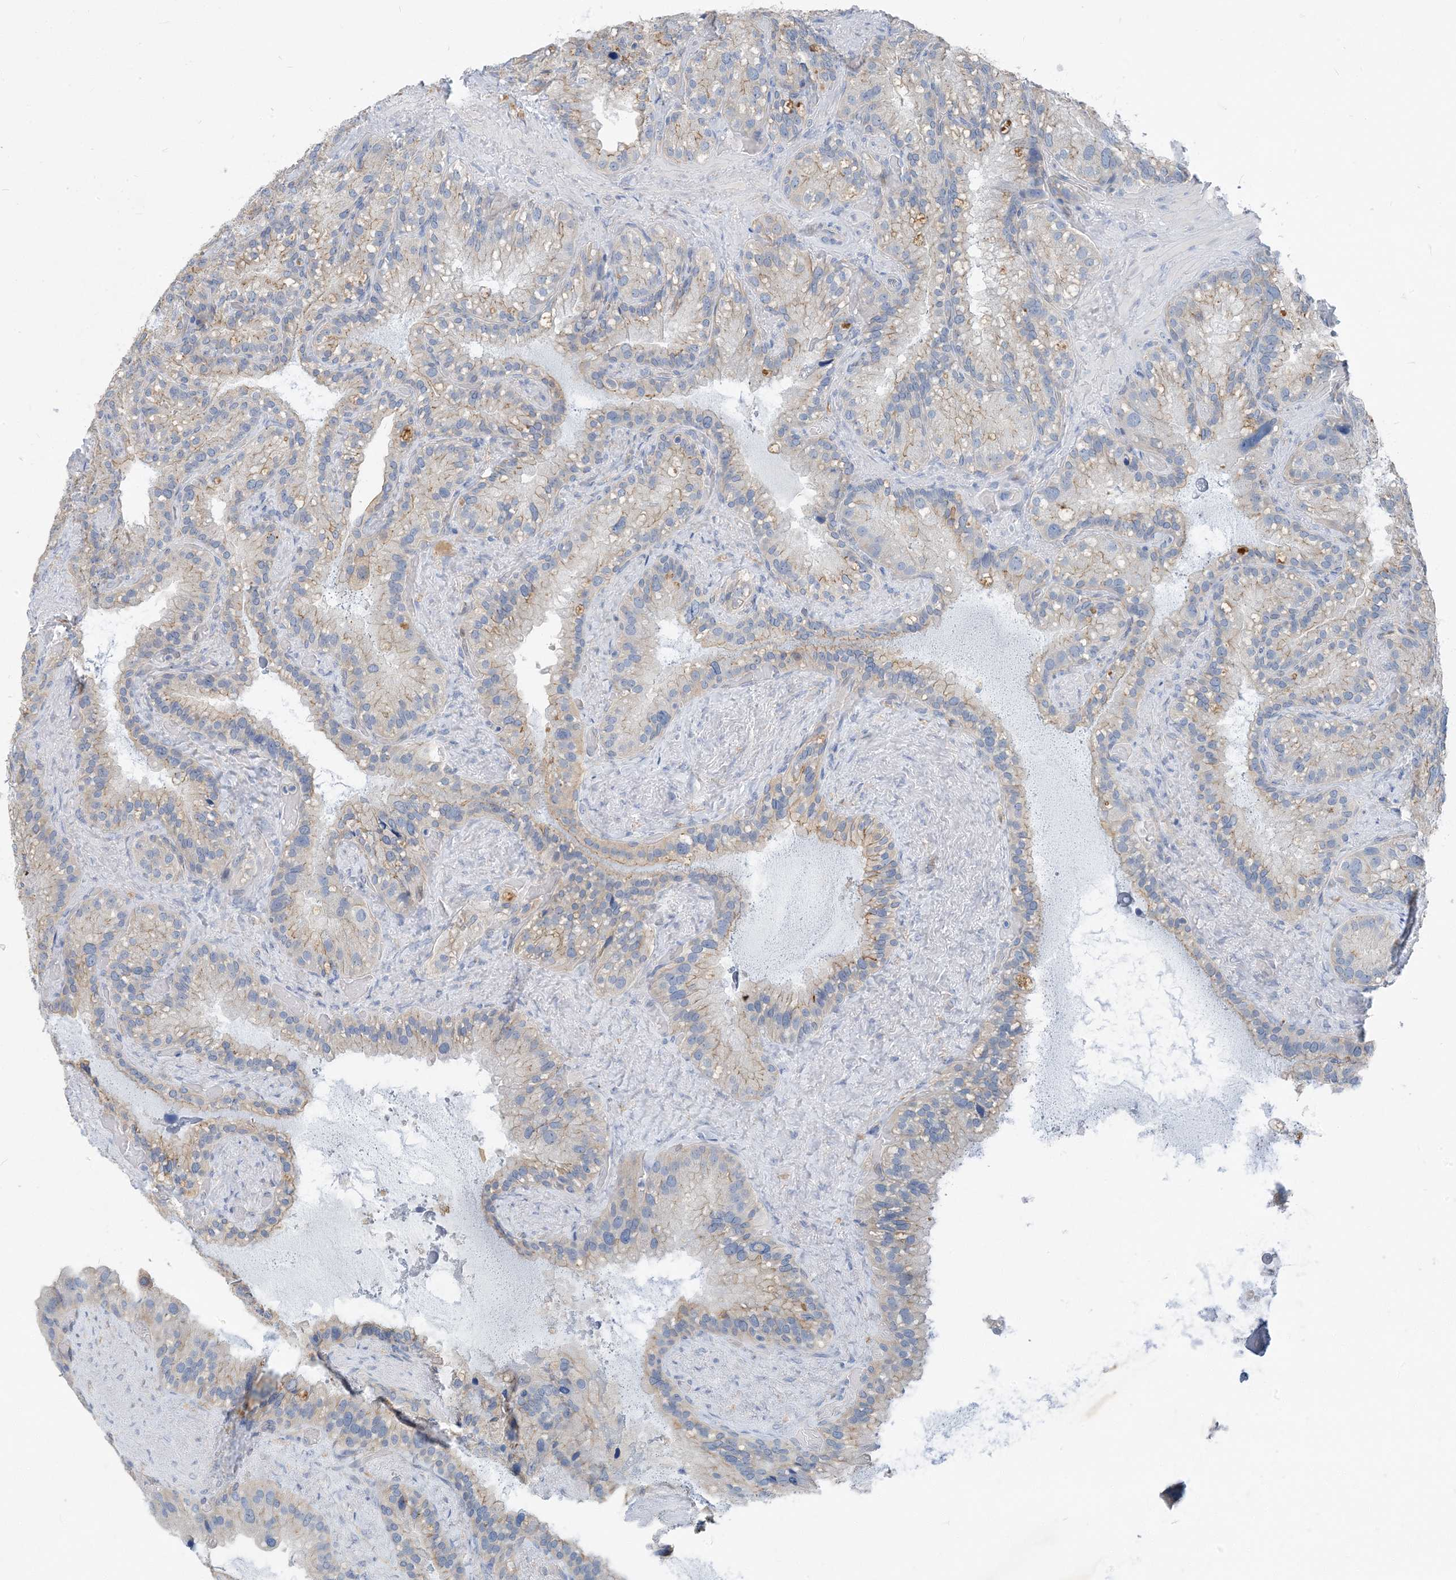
{"staining": {"intensity": "negative", "quantity": "none", "location": "none"}, "tissue": "seminal vesicle", "cell_type": "Glandular cells", "image_type": "normal", "snomed": [{"axis": "morphology", "description": "Normal tissue, NOS"}, {"axis": "topography", "description": "Prostate"}, {"axis": "topography", "description": "Seminal veicle"}], "caption": "DAB immunohistochemical staining of benign seminal vesicle shows no significant positivity in glandular cells. (DAB (3,3'-diaminobenzidine) immunohistochemistry (IHC) visualized using brightfield microscopy, high magnification).", "gene": "NCOA7", "patient": {"sex": "male", "age": 68}}